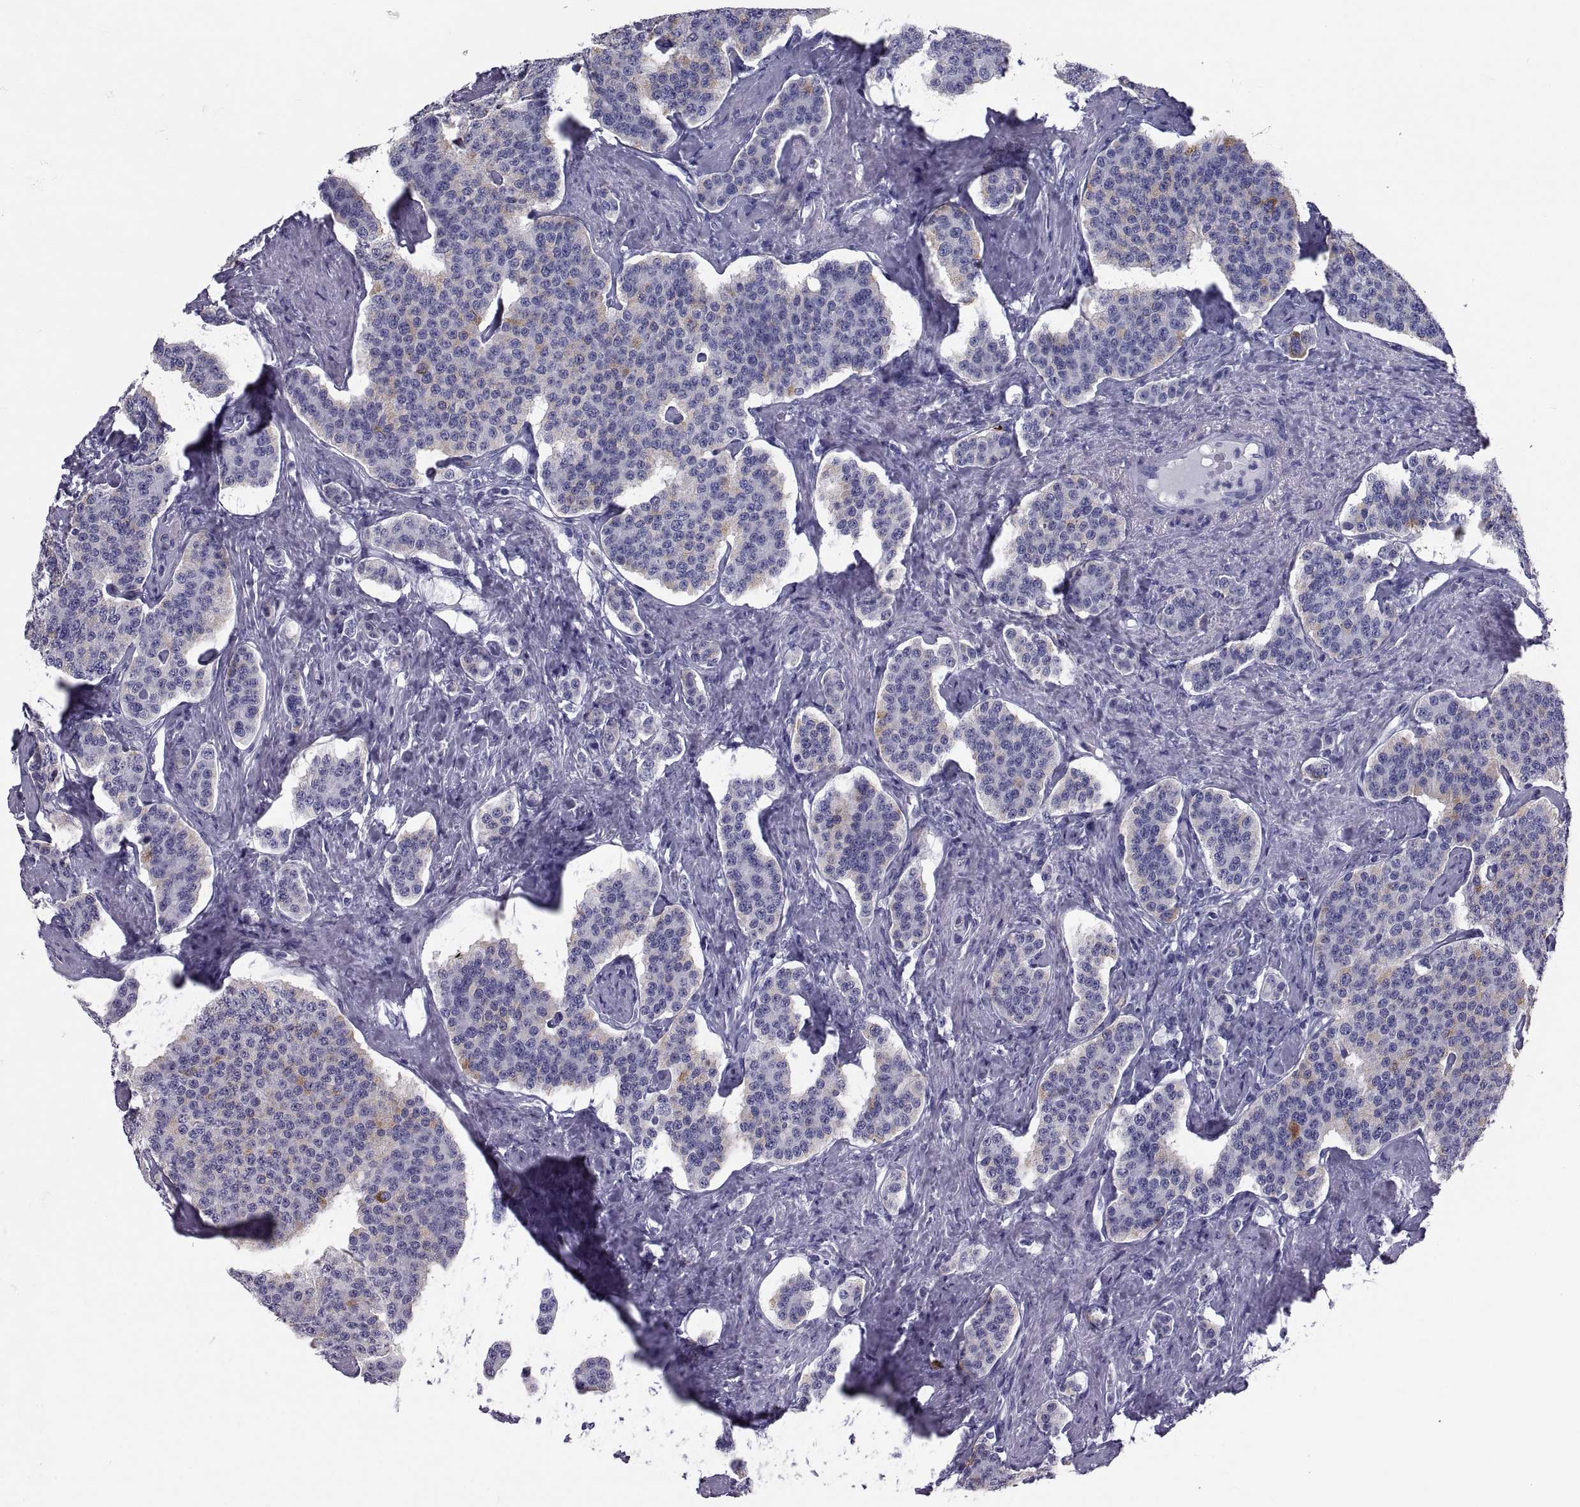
{"staining": {"intensity": "weak", "quantity": "<25%", "location": "cytoplasmic/membranous"}, "tissue": "carcinoid", "cell_type": "Tumor cells", "image_type": "cancer", "snomed": [{"axis": "morphology", "description": "Carcinoid, malignant, NOS"}, {"axis": "topography", "description": "Small intestine"}], "caption": "Protein analysis of carcinoid (malignant) reveals no significant positivity in tumor cells.", "gene": "DEFB129", "patient": {"sex": "female", "age": 58}}